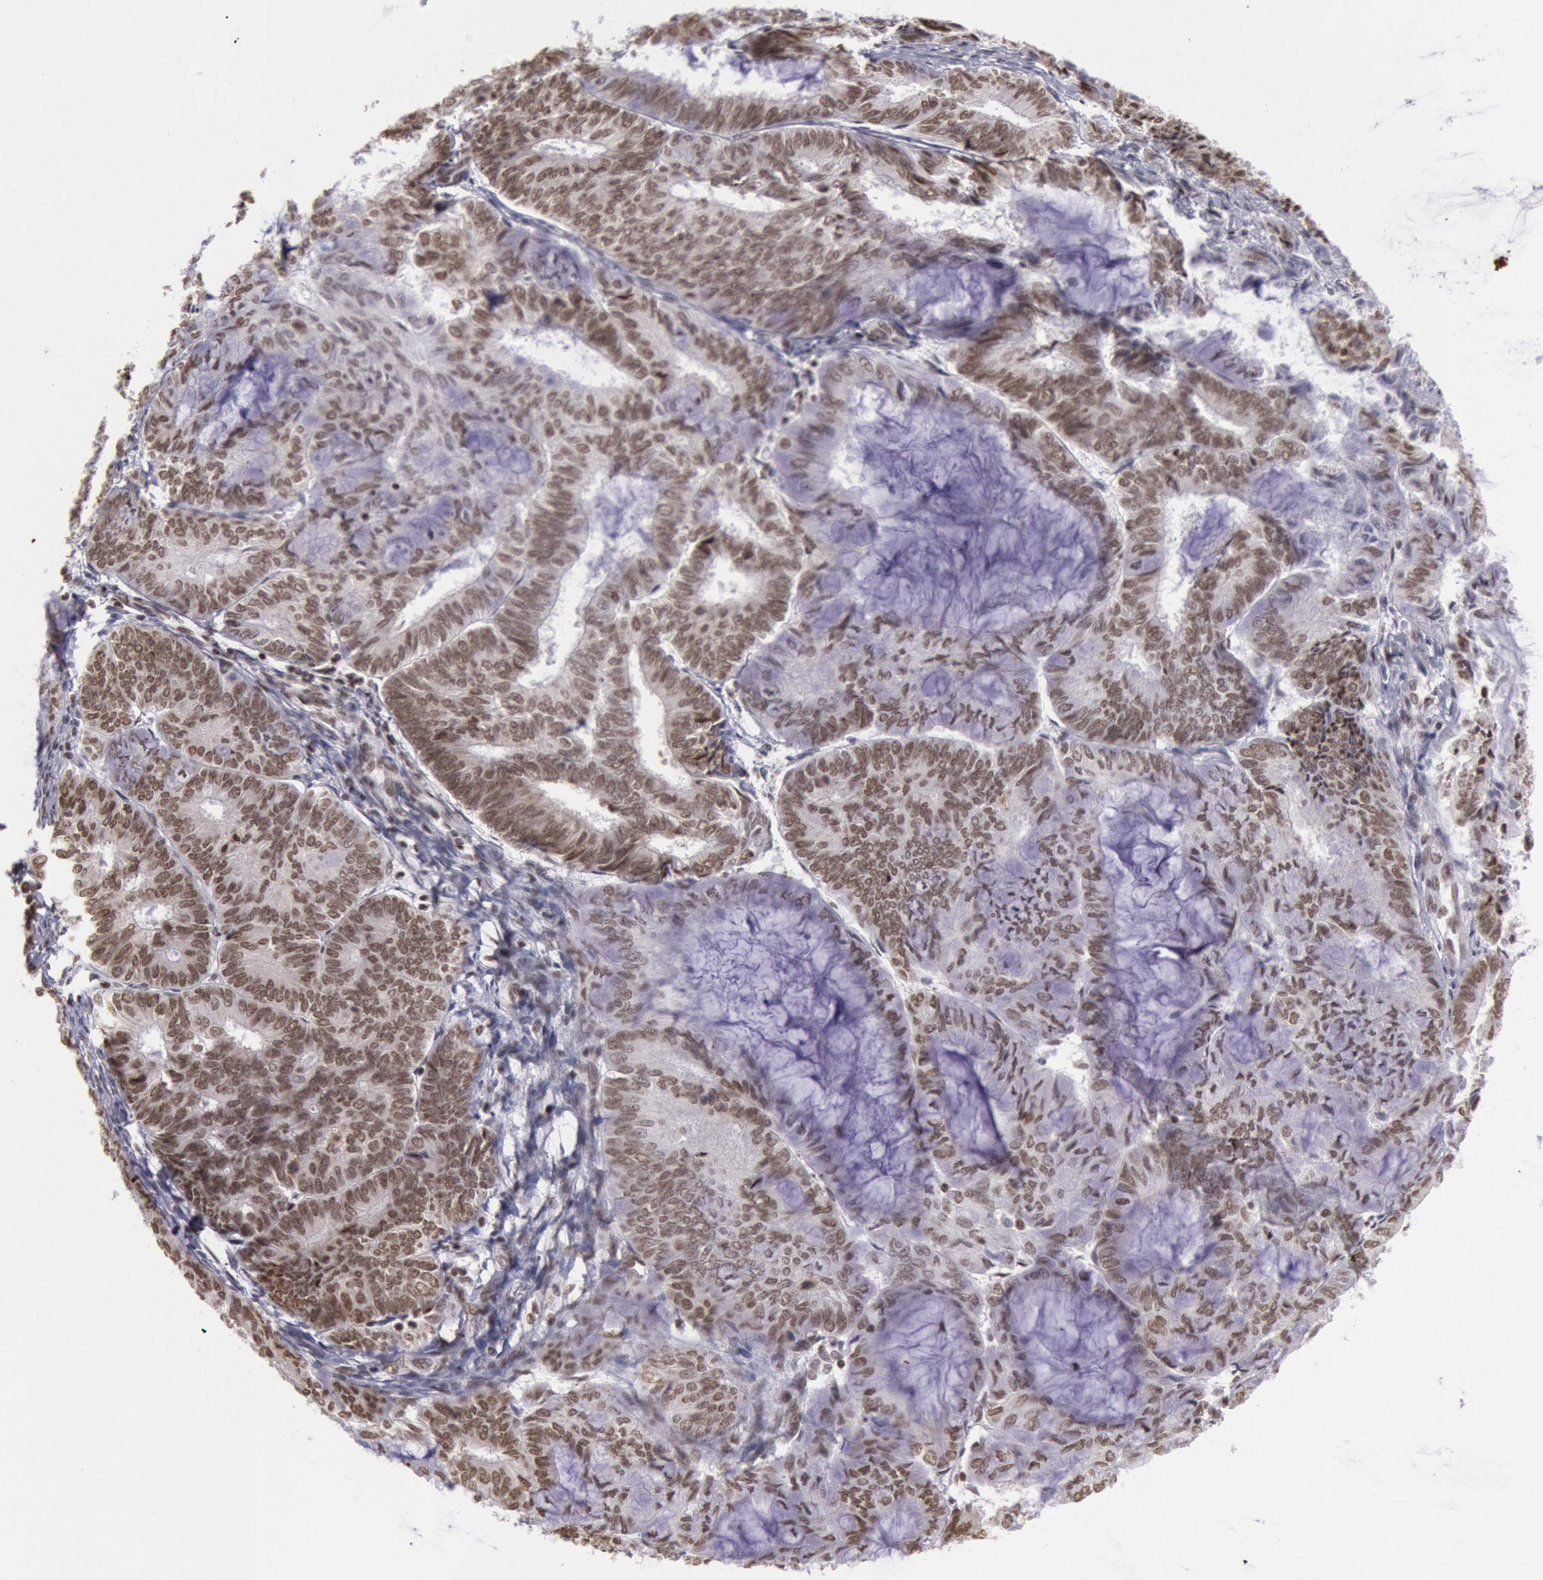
{"staining": {"intensity": "moderate", "quantity": ">75%", "location": "nuclear"}, "tissue": "endometrial cancer", "cell_type": "Tumor cells", "image_type": "cancer", "snomed": [{"axis": "morphology", "description": "Adenocarcinoma, NOS"}, {"axis": "topography", "description": "Endometrium"}], "caption": "Endometrial cancer (adenocarcinoma) stained with DAB IHC exhibits medium levels of moderate nuclear expression in approximately >75% of tumor cells.", "gene": "NKAP", "patient": {"sex": "female", "age": 59}}